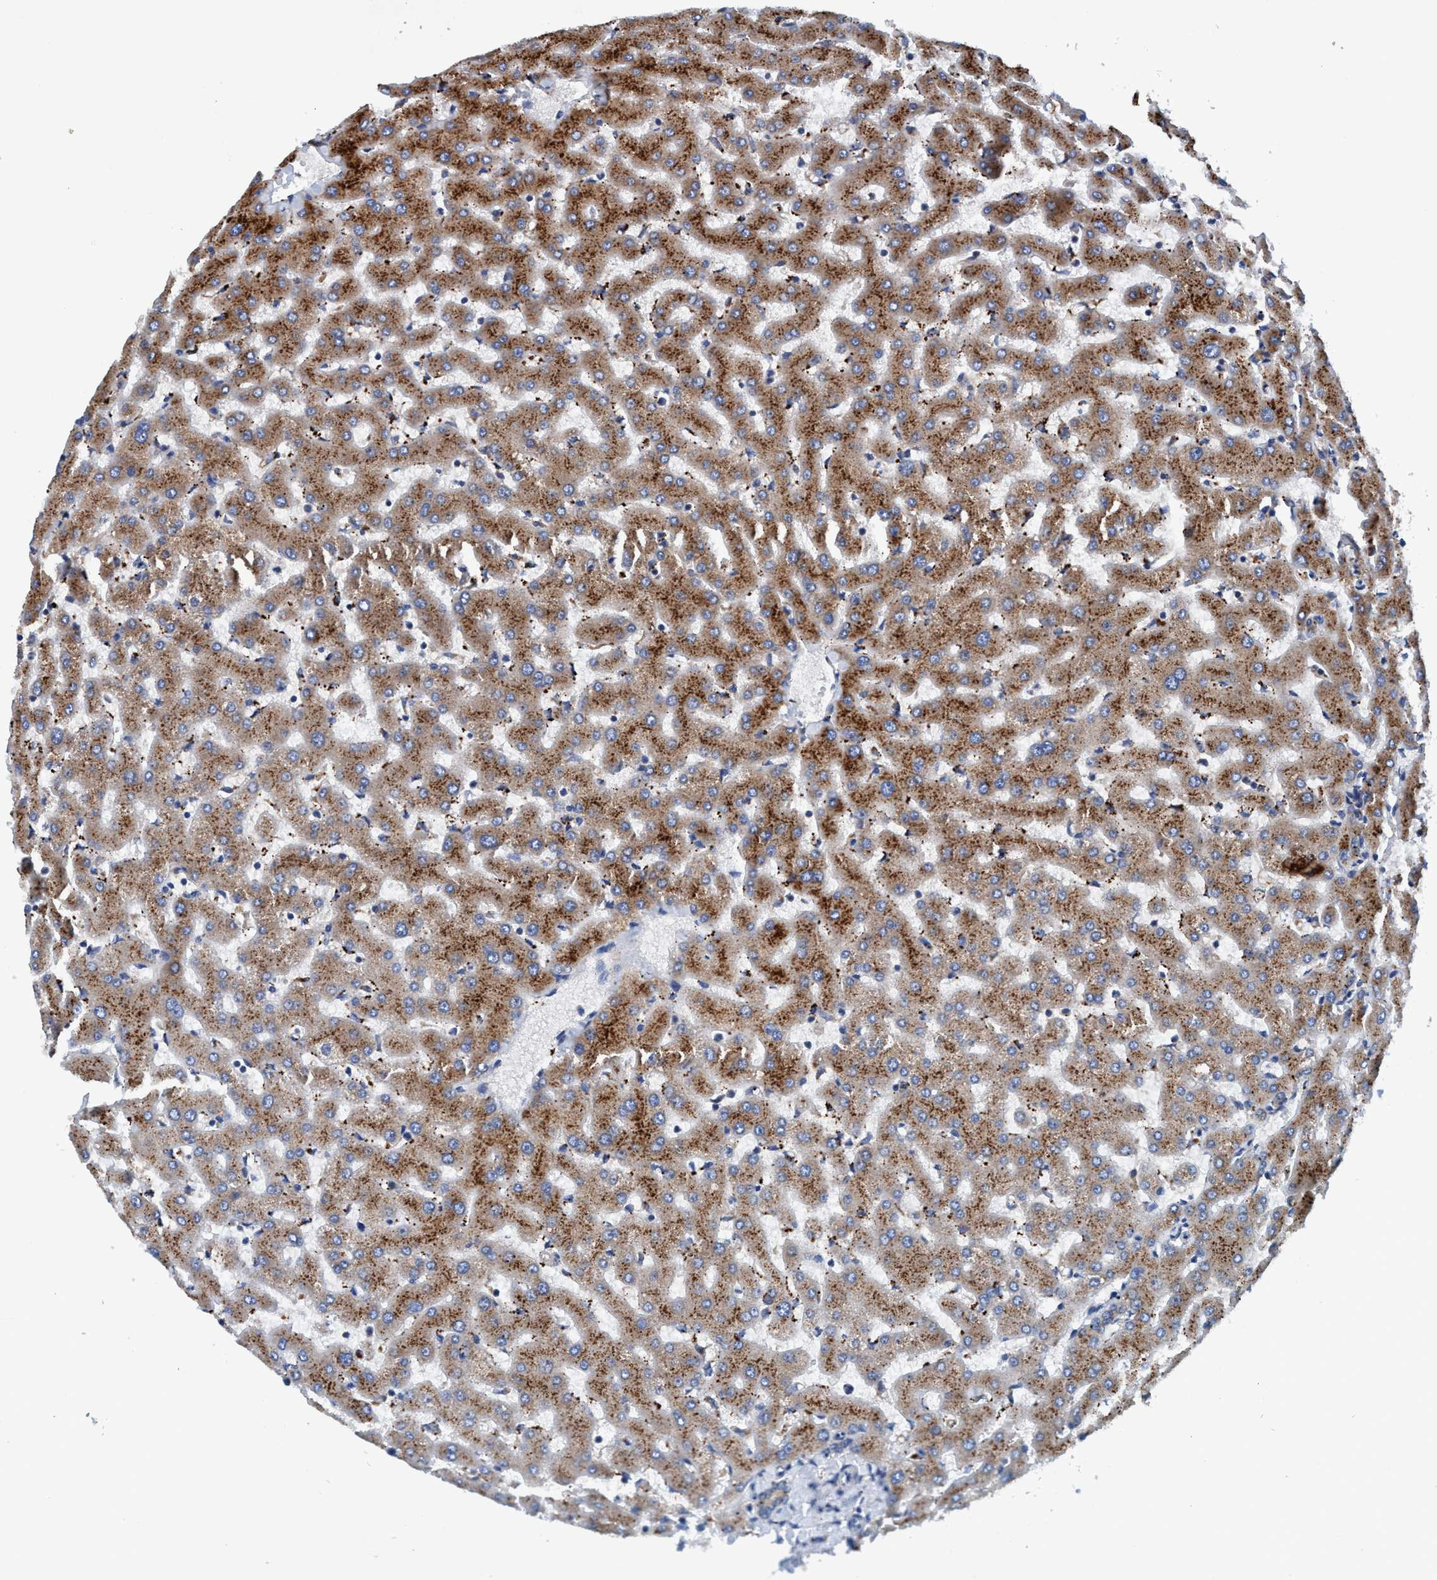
{"staining": {"intensity": "weak", "quantity": ">75%", "location": "cytoplasmic/membranous"}, "tissue": "liver", "cell_type": "Cholangiocytes", "image_type": "normal", "snomed": [{"axis": "morphology", "description": "Normal tissue, NOS"}, {"axis": "topography", "description": "Liver"}], "caption": "Immunohistochemical staining of normal liver demonstrates weak cytoplasmic/membranous protein expression in approximately >75% of cholangiocytes.", "gene": "ENDOG", "patient": {"sex": "female", "age": 63}}